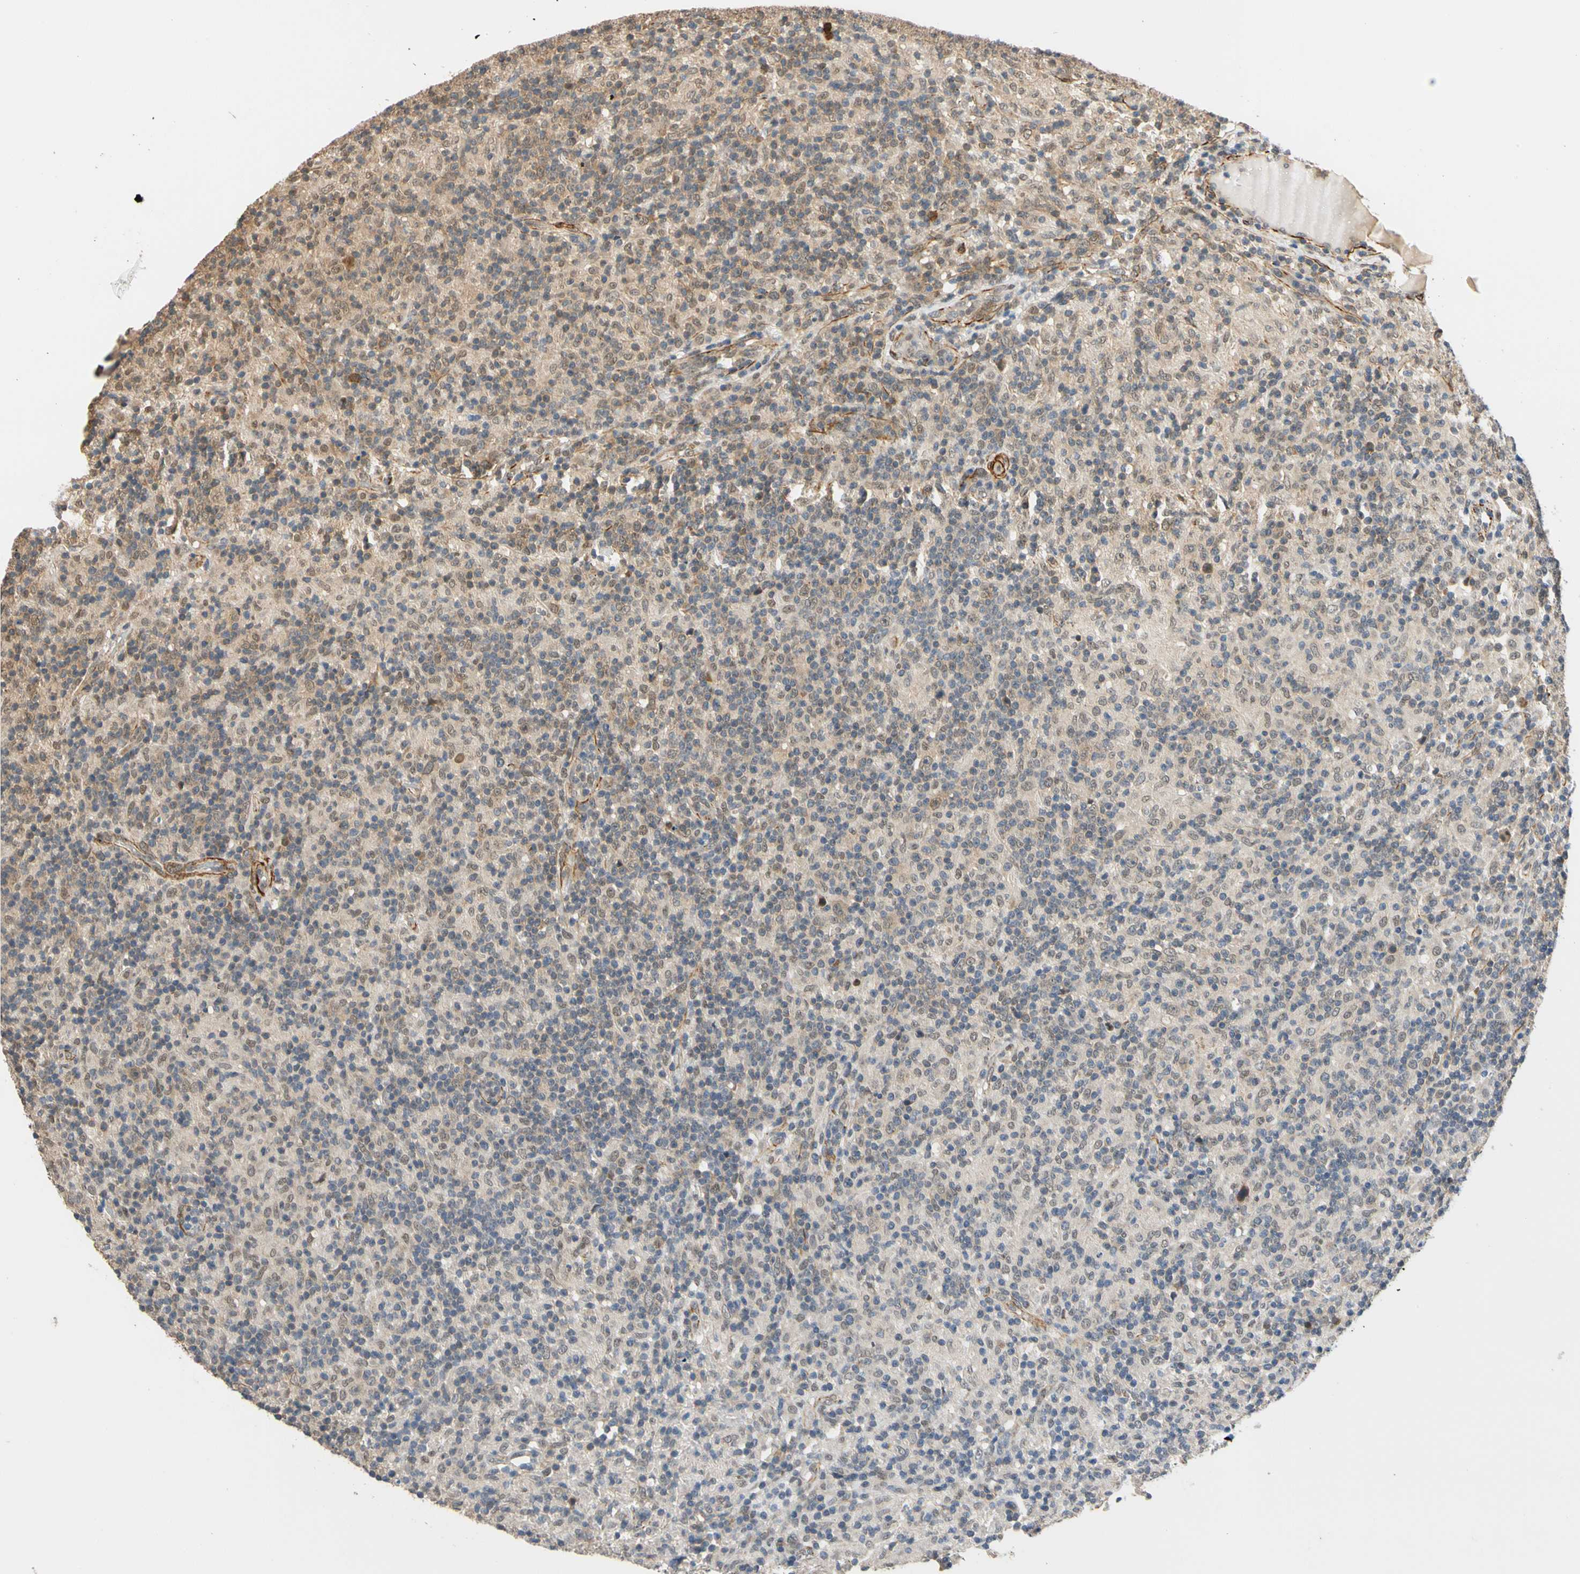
{"staining": {"intensity": "weak", "quantity": ">75%", "location": "cytoplasmic/membranous"}, "tissue": "lymphoma", "cell_type": "Tumor cells", "image_type": "cancer", "snomed": [{"axis": "morphology", "description": "Hodgkin's disease, NOS"}, {"axis": "topography", "description": "Lymph node"}], "caption": "This image shows lymphoma stained with immunohistochemistry to label a protein in brown. The cytoplasmic/membranous of tumor cells show weak positivity for the protein. Nuclei are counter-stained blue.", "gene": "QSER1", "patient": {"sex": "male", "age": 70}}